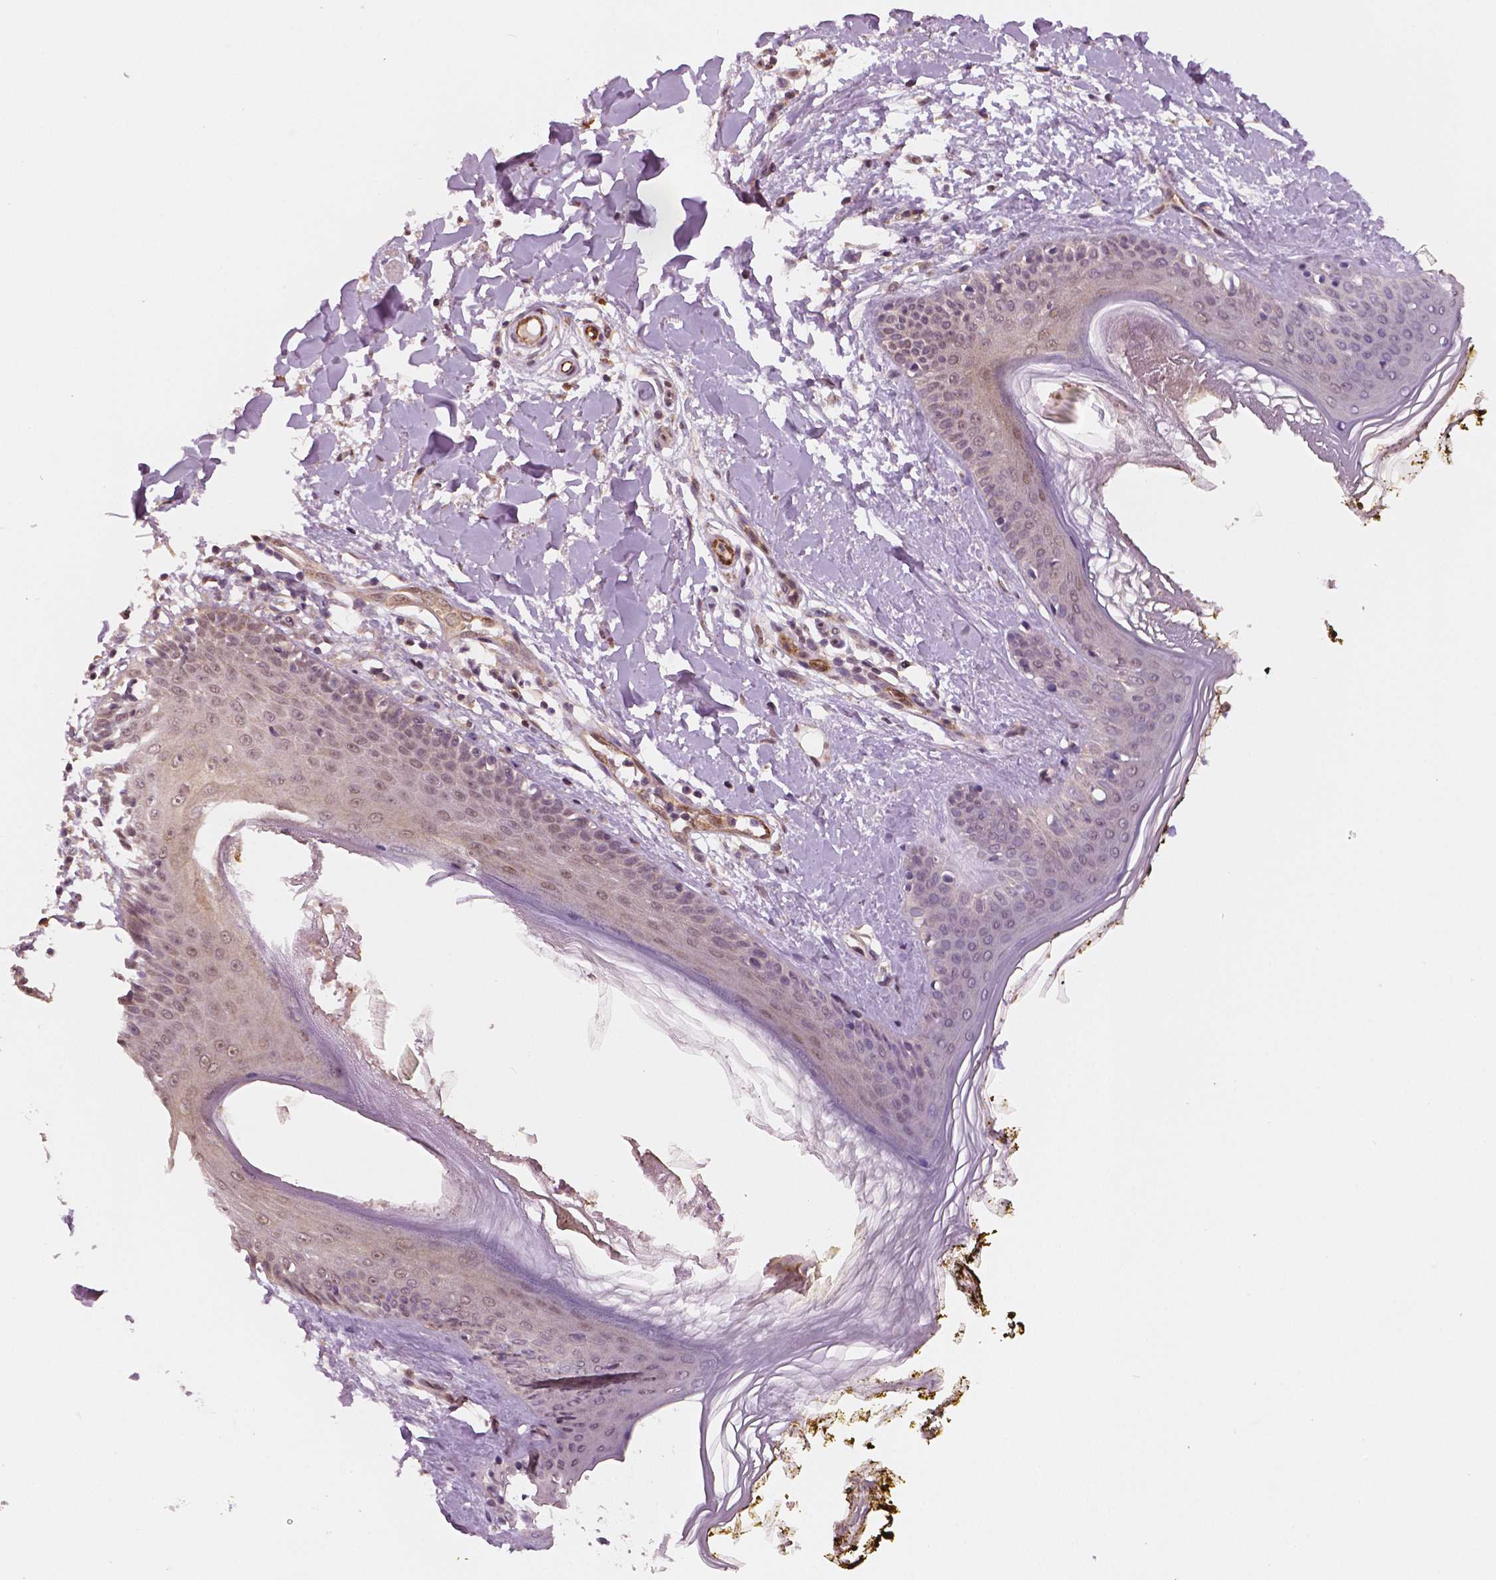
{"staining": {"intensity": "moderate", "quantity": ">75%", "location": "cytoplasmic/membranous"}, "tissue": "skin", "cell_type": "Fibroblasts", "image_type": "normal", "snomed": [{"axis": "morphology", "description": "Normal tissue, NOS"}, {"axis": "topography", "description": "Skin"}], "caption": "Protein analysis of unremarkable skin exhibits moderate cytoplasmic/membranous positivity in approximately >75% of fibroblasts.", "gene": "STAT3", "patient": {"sex": "female", "age": 34}}